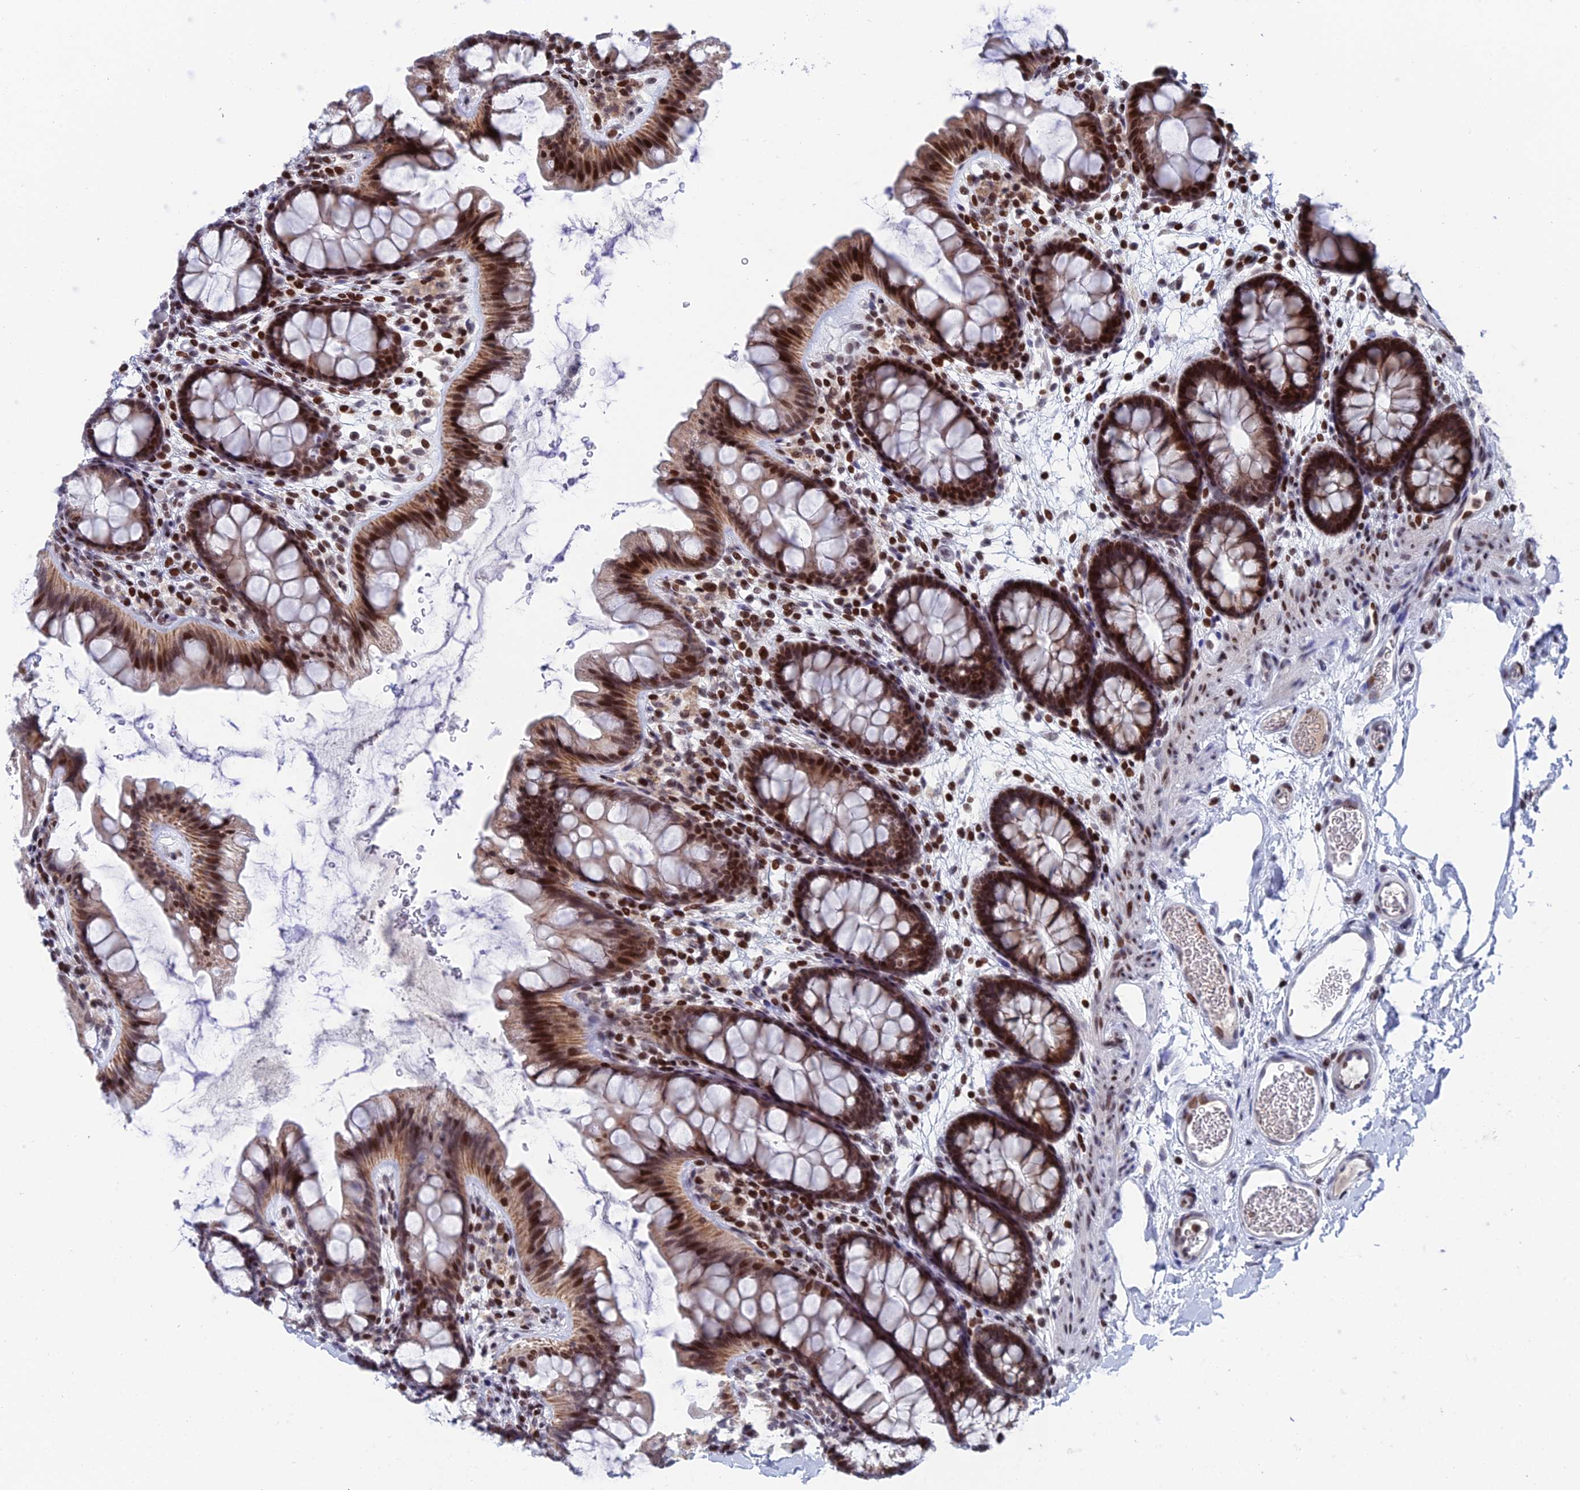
{"staining": {"intensity": "negative", "quantity": "none", "location": "none"}, "tissue": "colon", "cell_type": "Endothelial cells", "image_type": "normal", "snomed": [{"axis": "morphology", "description": "Normal tissue, NOS"}, {"axis": "topography", "description": "Colon"}], "caption": "High magnification brightfield microscopy of unremarkable colon stained with DAB (brown) and counterstained with hematoxylin (blue): endothelial cells show no significant positivity.", "gene": "AFF3", "patient": {"sex": "female", "age": 62}}